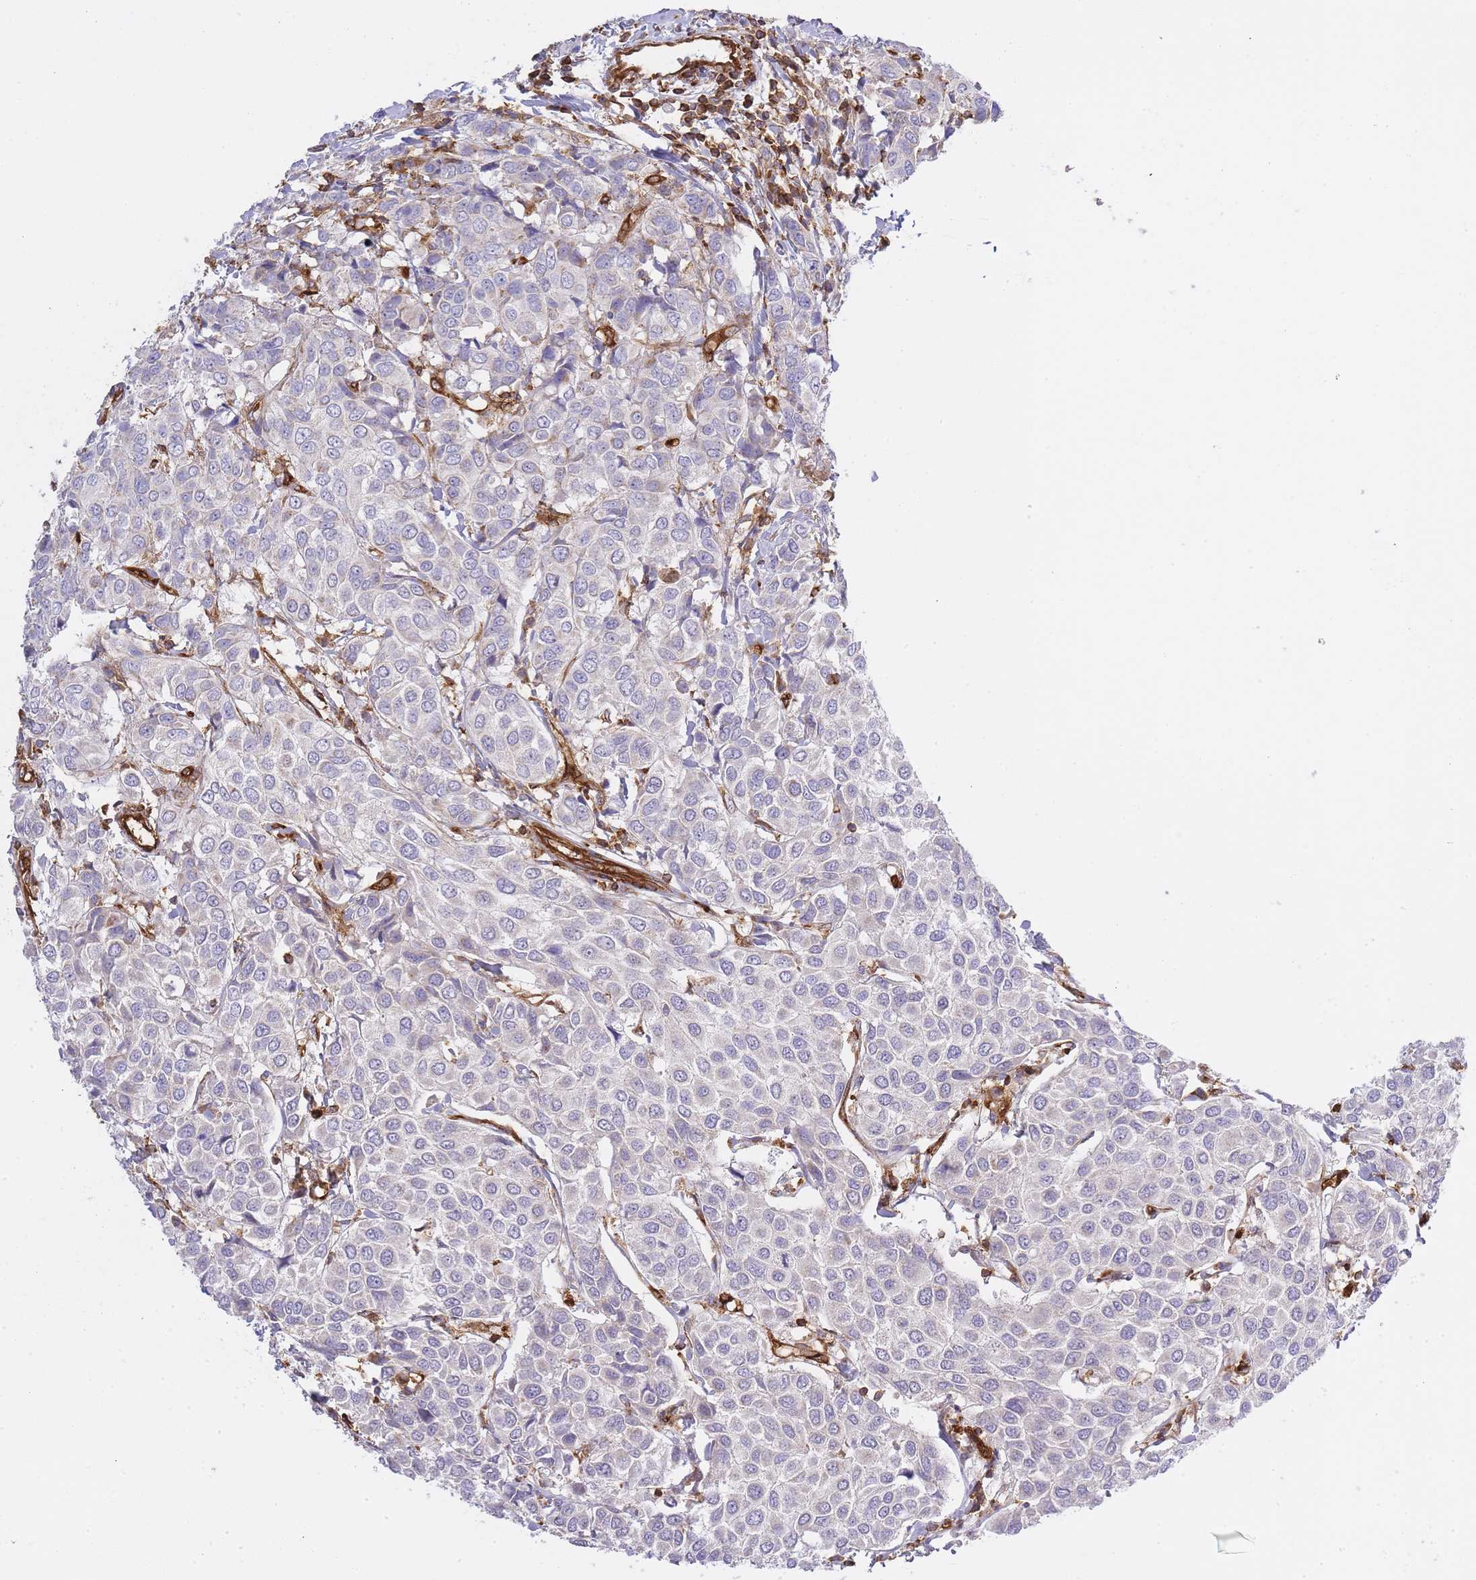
{"staining": {"intensity": "negative", "quantity": "none", "location": "none"}, "tissue": "breast cancer", "cell_type": "Tumor cells", "image_type": "cancer", "snomed": [{"axis": "morphology", "description": "Duct carcinoma"}, {"axis": "topography", "description": "Breast"}], "caption": "Breast intraductal carcinoma was stained to show a protein in brown. There is no significant staining in tumor cells.", "gene": "MSN", "patient": {"sex": "female", "age": 55}}